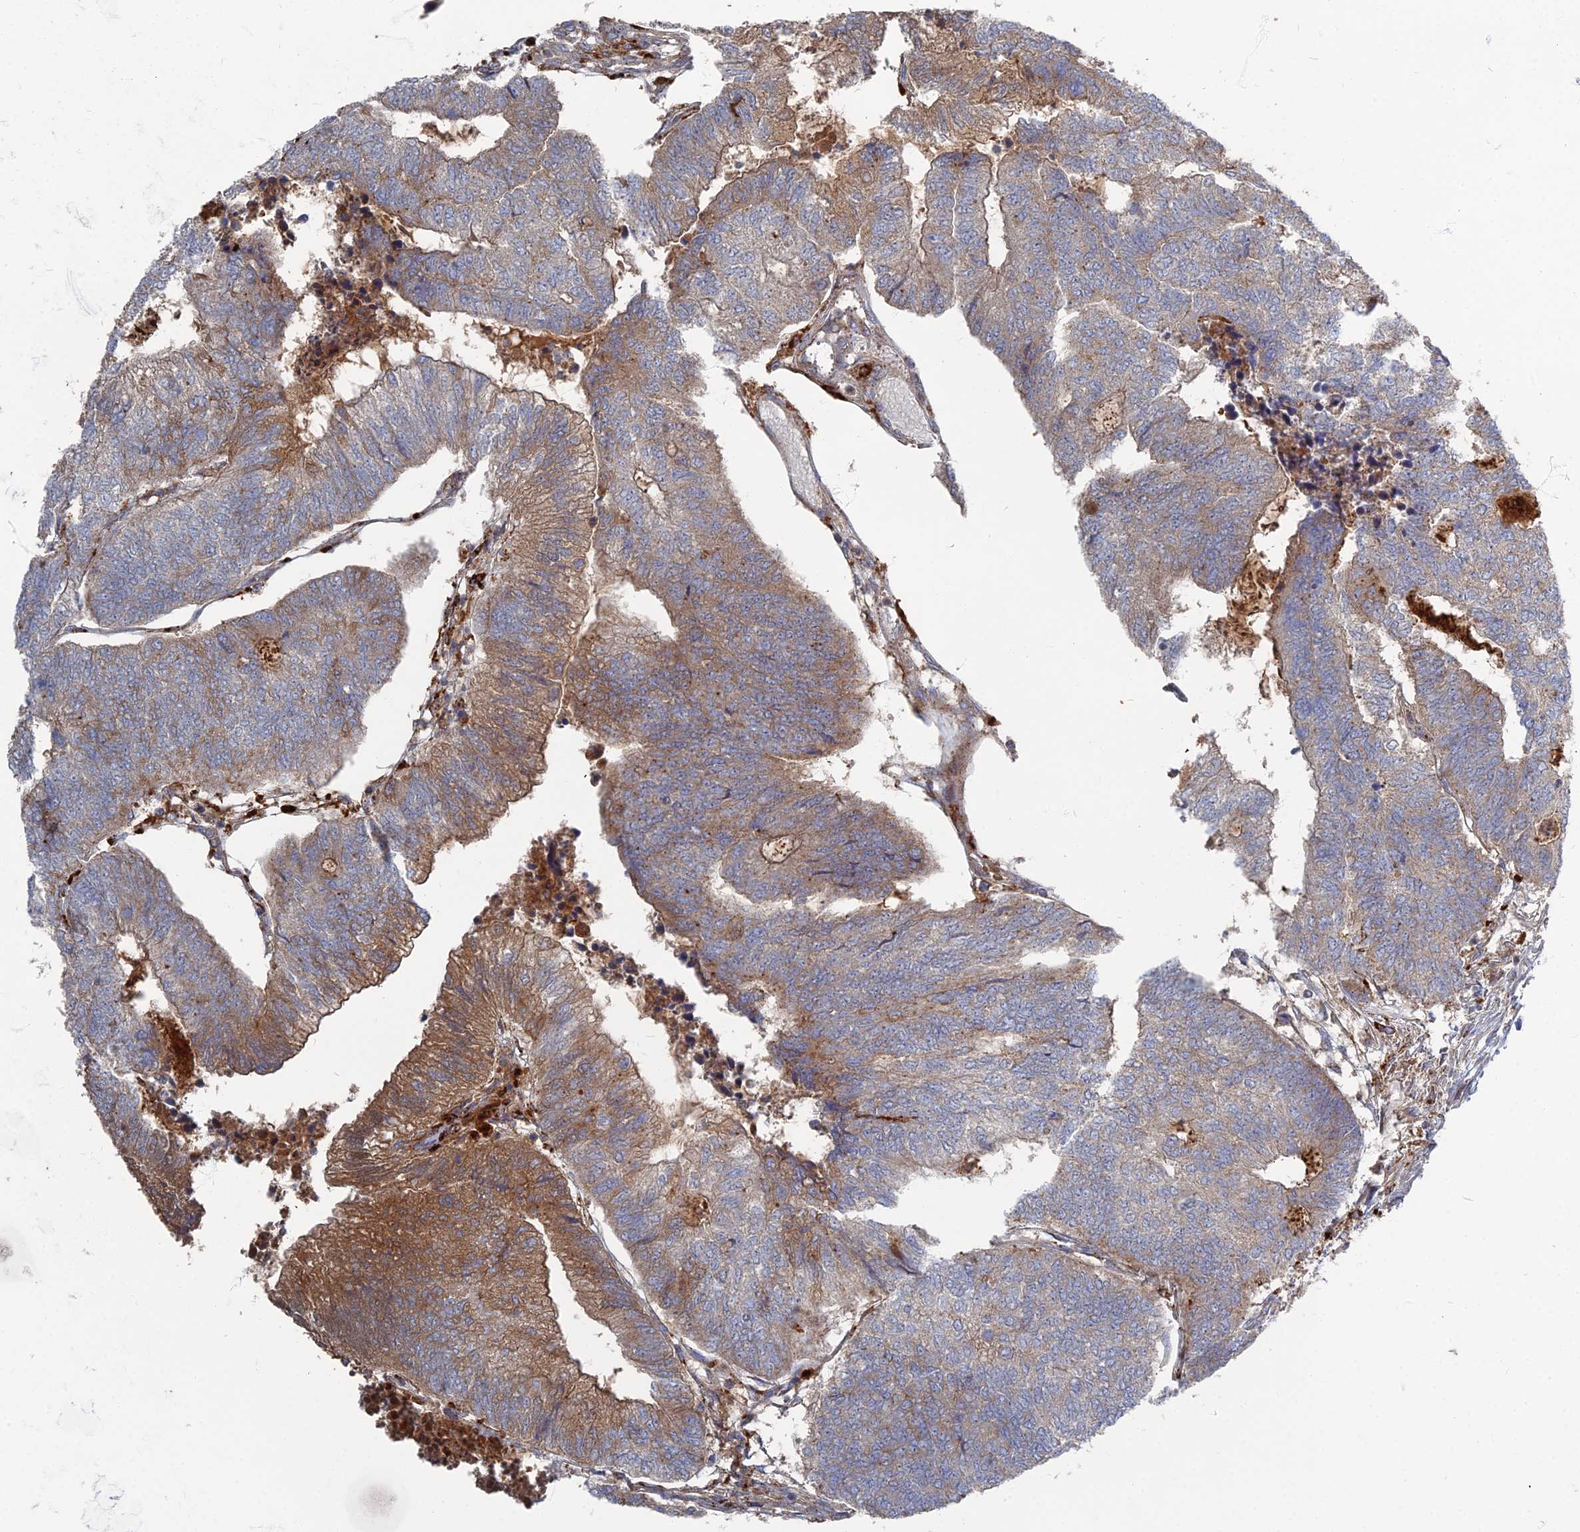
{"staining": {"intensity": "moderate", "quantity": "<25%", "location": "cytoplasmic/membranous"}, "tissue": "colorectal cancer", "cell_type": "Tumor cells", "image_type": "cancer", "snomed": [{"axis": "morphology", "description": "Adenocarcinoma, NOS"}, {"axis": "topography", "description": "Colon"}], "caption": "Protein expression analysis of human colorectal cancer reveals moderate cytoplasmic/membranous positivity in about <25% of tumor cells.", "gene": "PPCDC", "patient": {"sex": "female", "age": 67}}